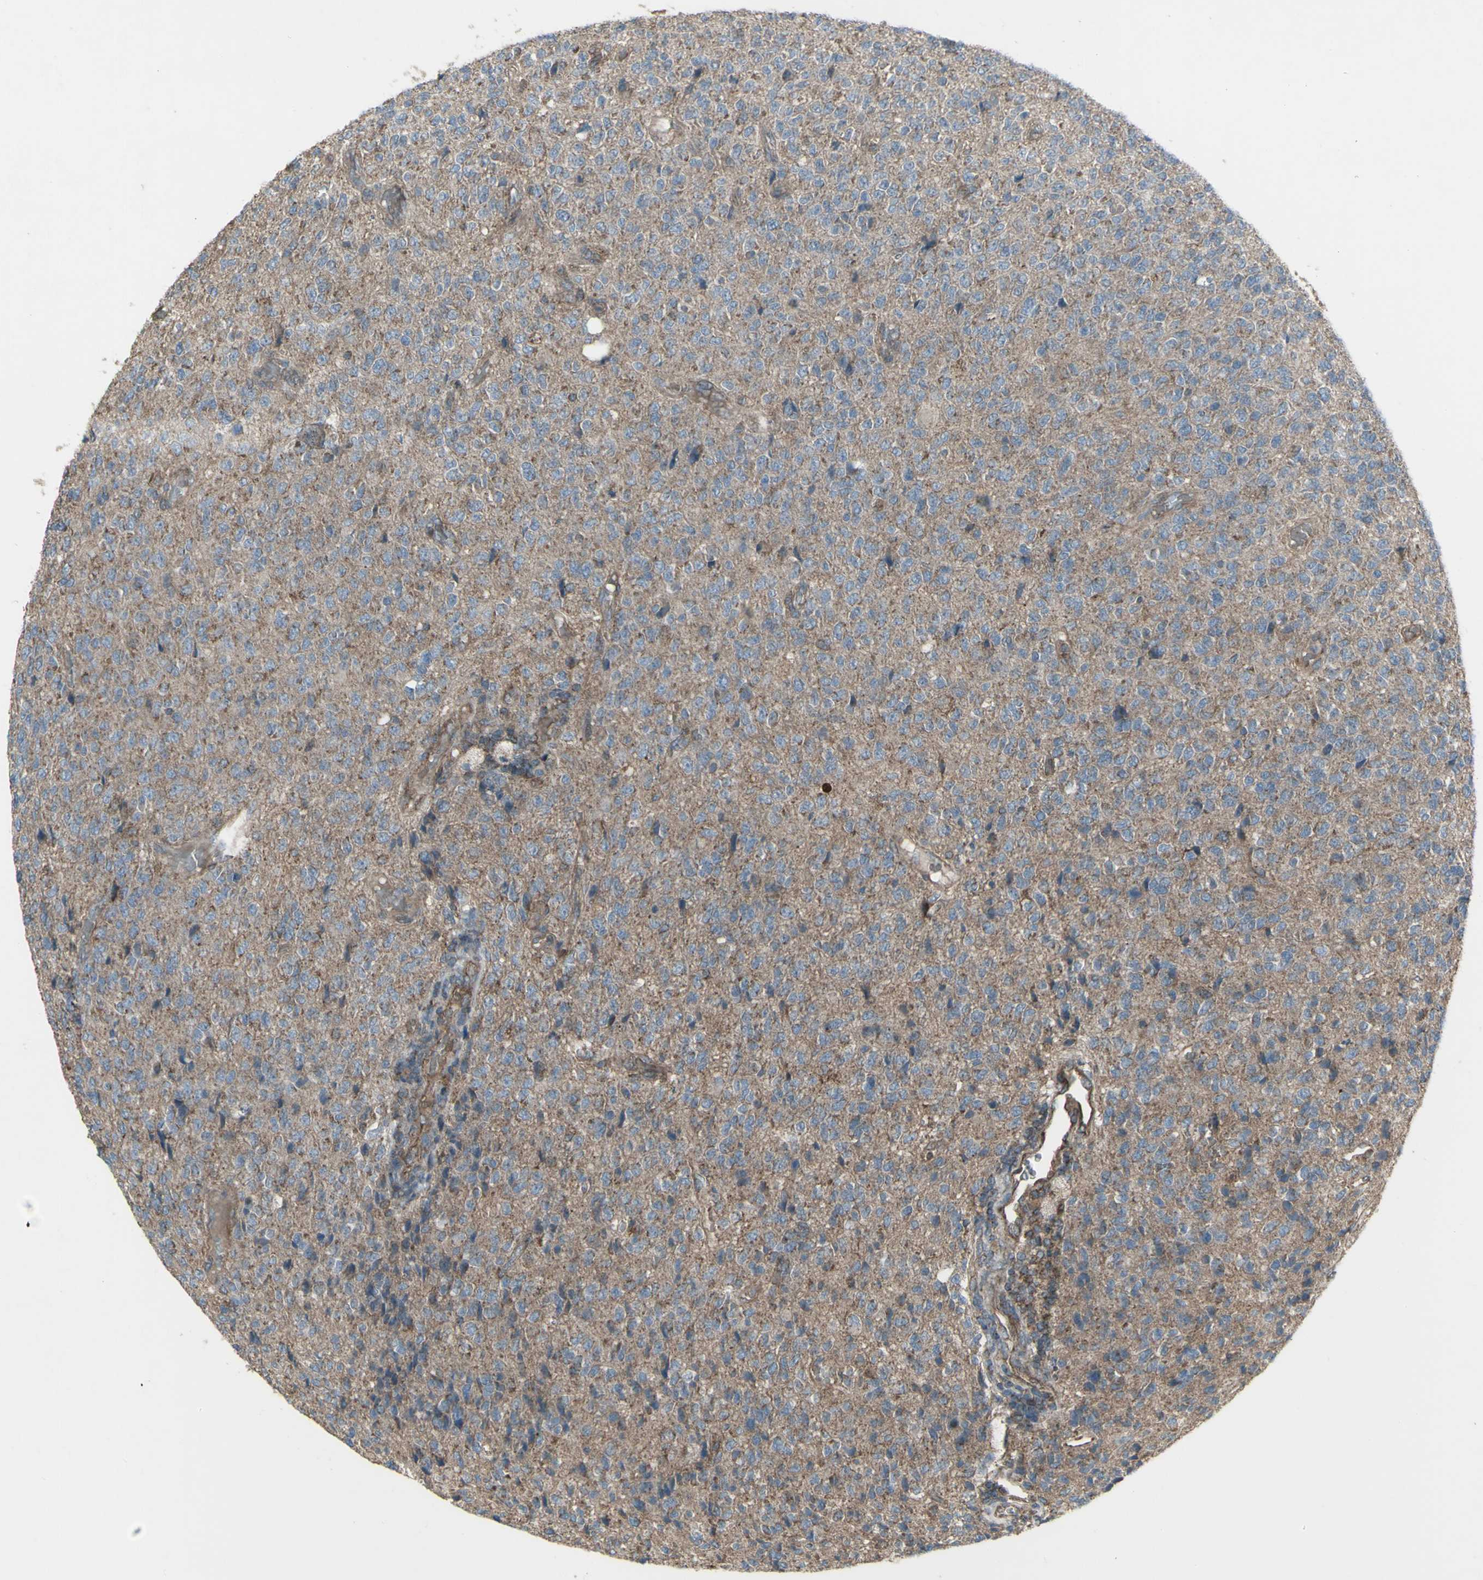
{"staining": {"intensity": "negative", "quantity": "none", "location": "none"}, "tissue": "glioma", "cell_type": "Tumor cells", "image_type": "cancer", "snomed": [{"axis": "morphology", "description": "Glioma, malignant, High grade"}, {"axis": "topography", "description": "pancreas cauda"}], "caption": "High-grade glioma (malignant) was stained to show a protein in brown. There is no significant expression in tumor cells.", "gene": "SHC1", "patient": {"sex": "male", "age": 60}}